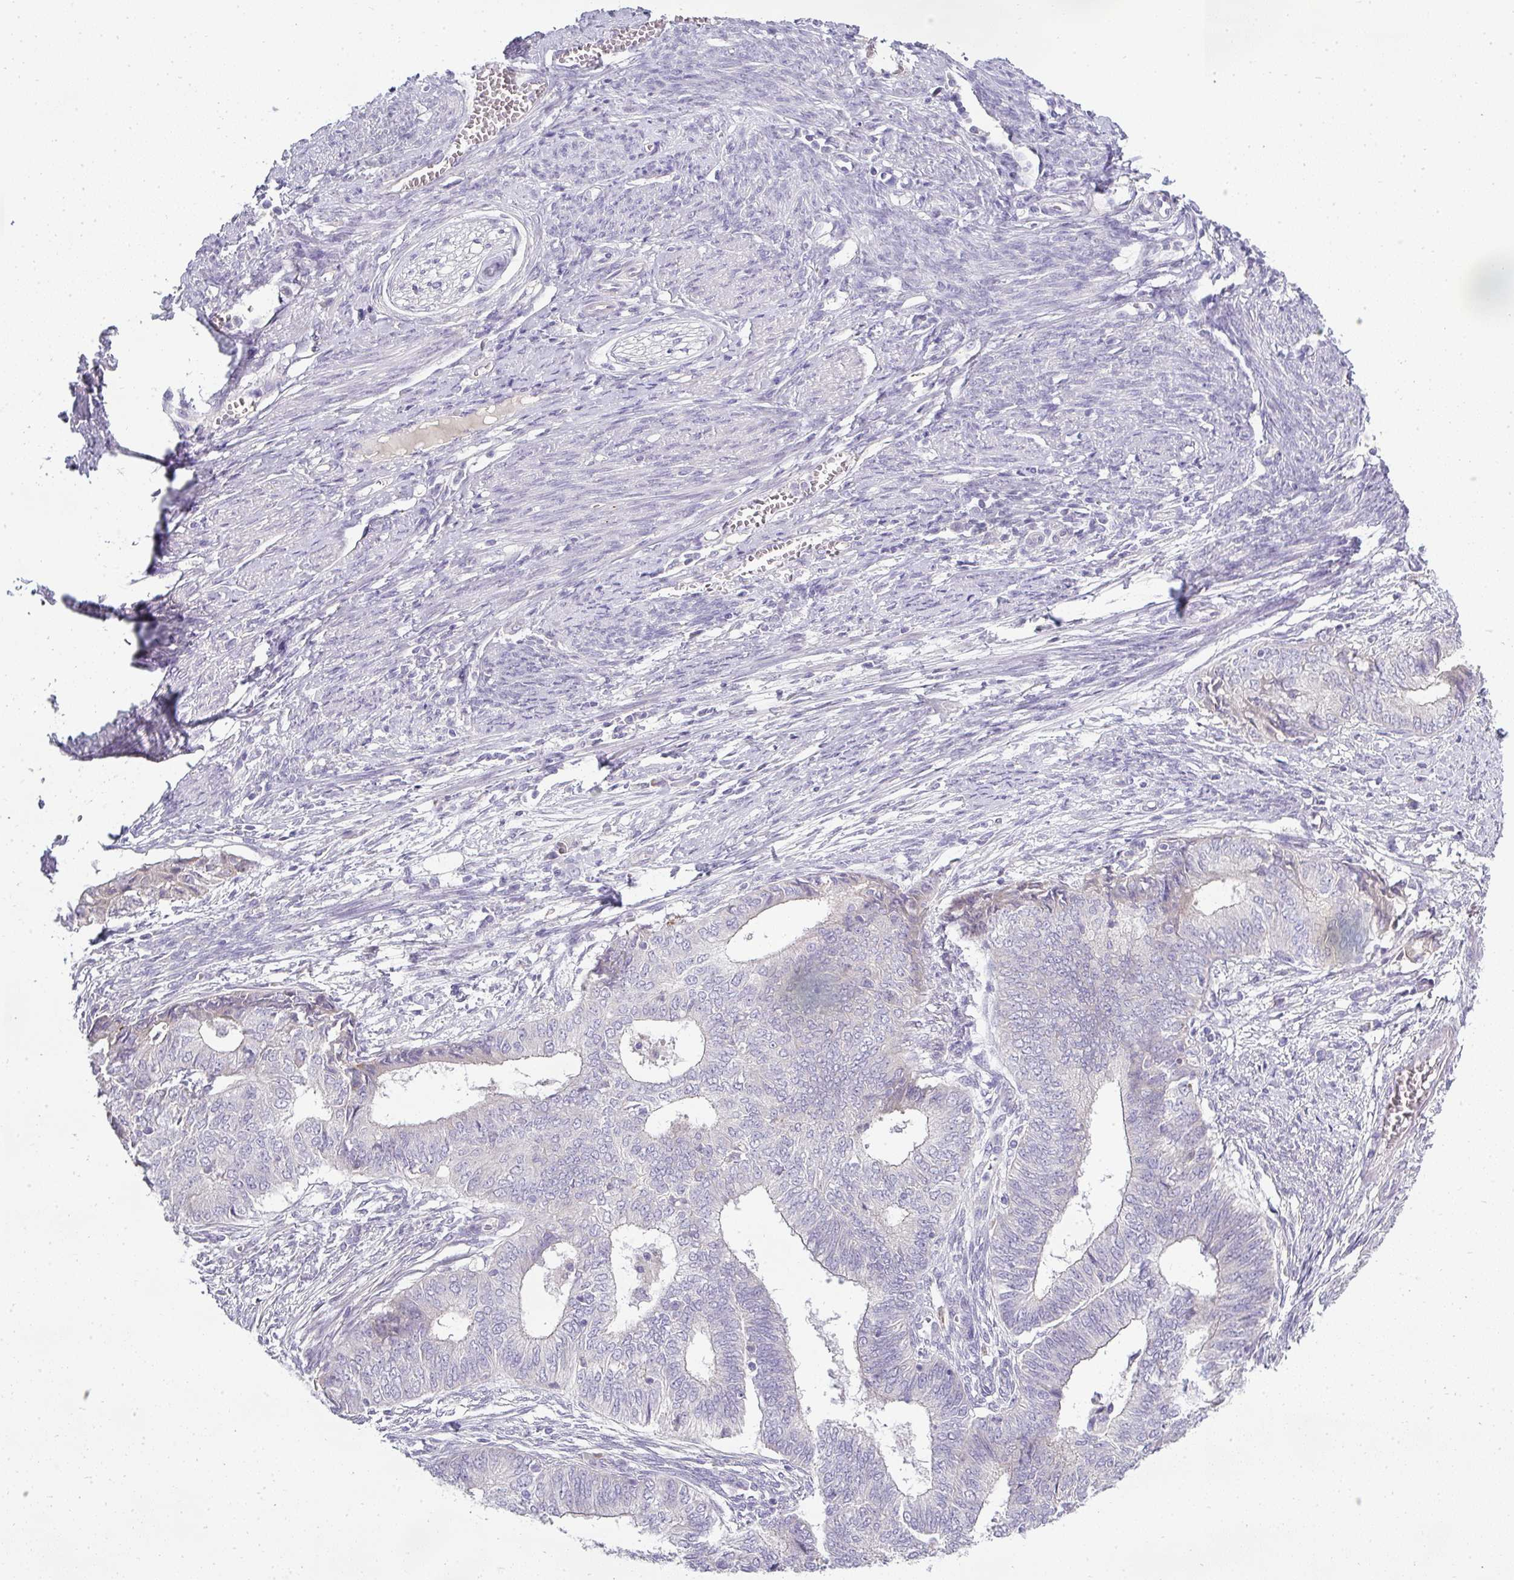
{"staining": {"intensity": "negative", "quantity": "none", "location": "none"}, "tissue": "endometrial cancer", "cell_type": "Tumor cells", "image_type": "cancer", "snomed": [{"axis": "morphology", "description": "Adenocarcinoma, NOS"}, {"axis": "topography", "description": "Endometrium"}], "caption": "Tumor cells are negative for brown protein staining in adenocarcinoma (endometrial).", "gene": "ASXL3", "patient": {"sex": "female", "age": 62}}